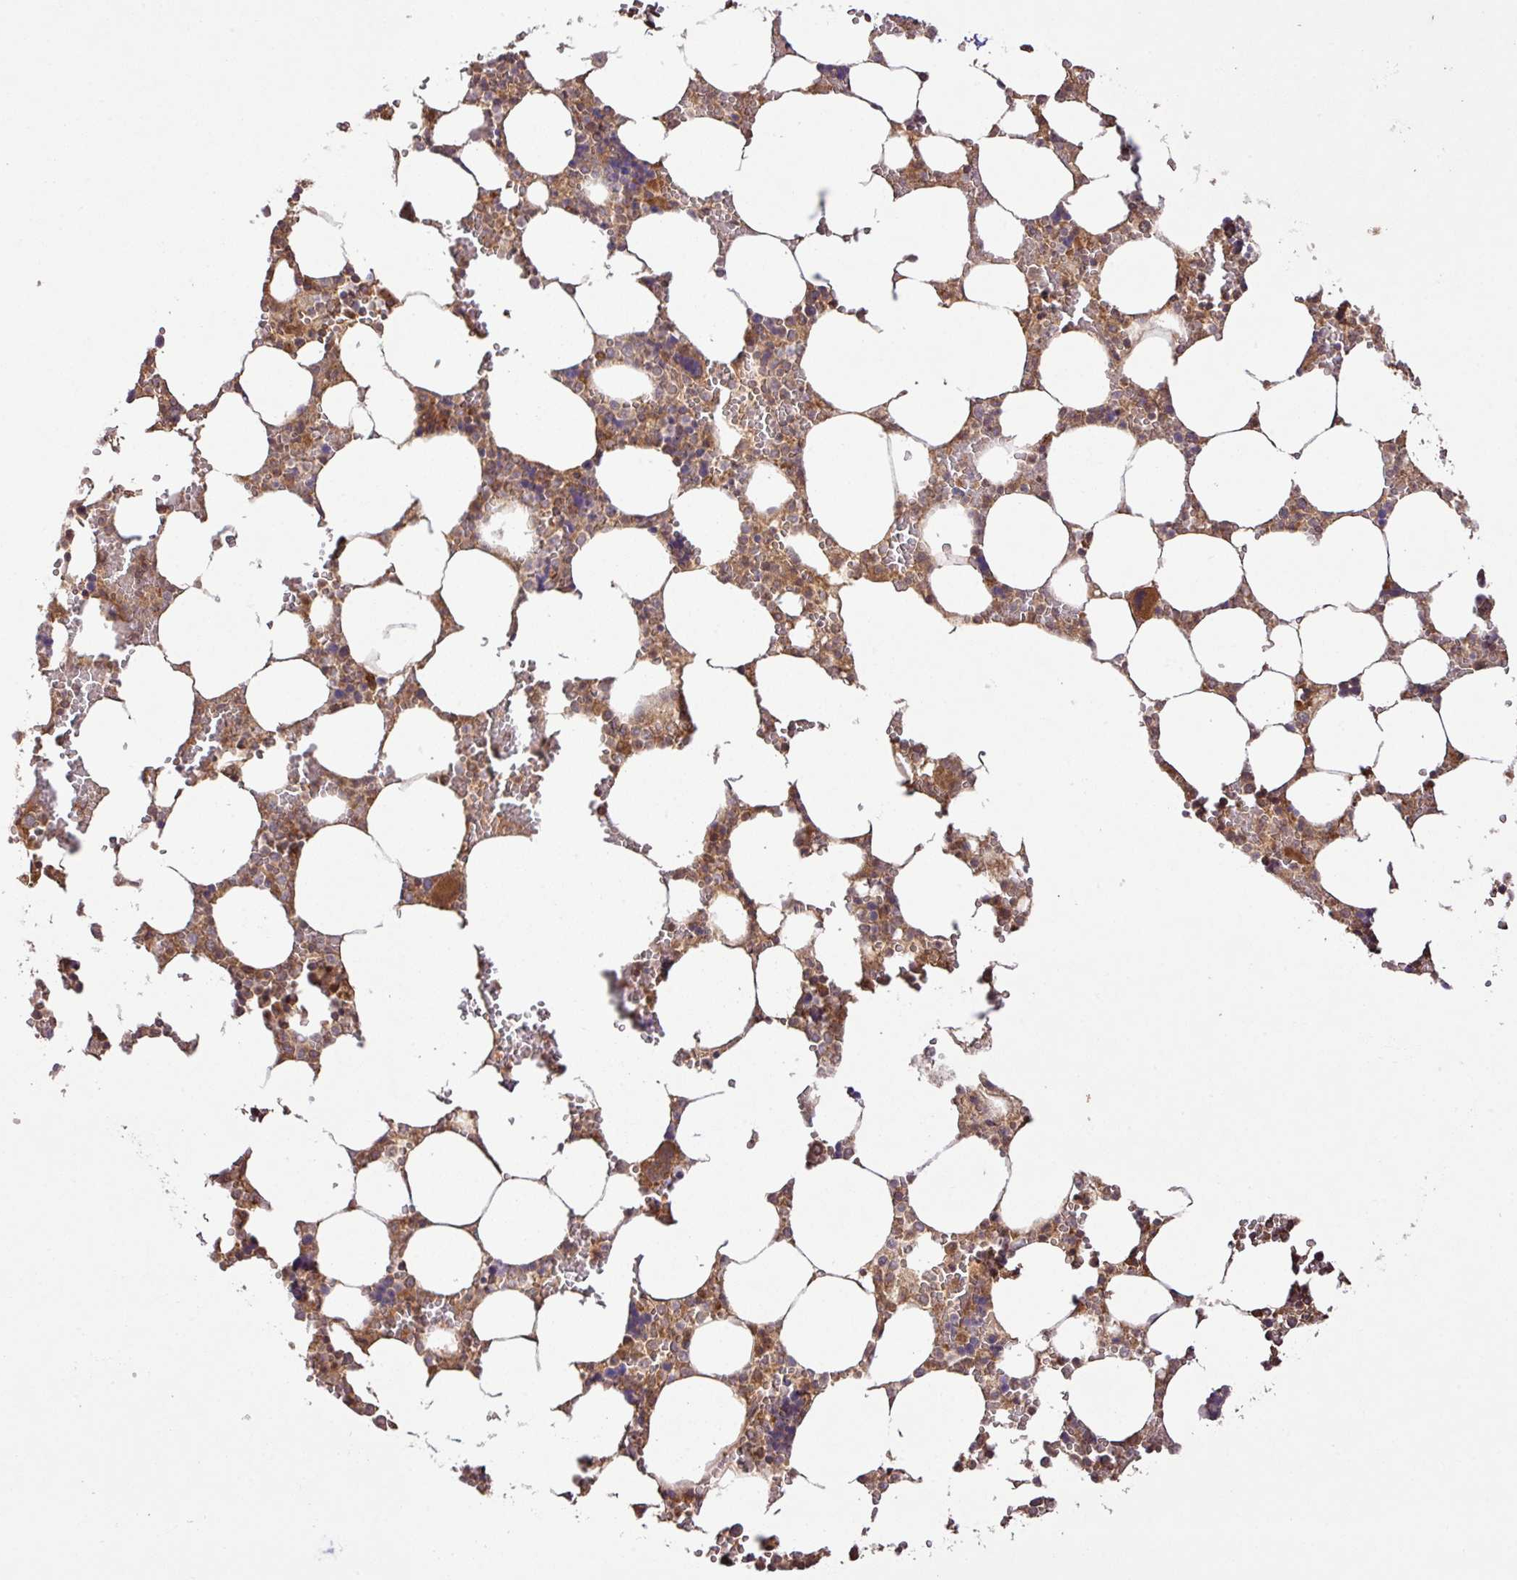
{"staining": {"intensity": "moderate", "quantity": ">75%", "location": "cytoplasmic/membranous"}, "tissue": "bone marrow", "cell_type": "Hematopoietic cells", "image_type": "normal", "snomed": [{"axis": "morphology", "description": "Normal tissue, NOS"}, {"axis": "topography", "description": "Bone marrow"}], "caption": "Immunohistochemistry (IHC) histopathology image of unremarkable bone marrow: human bone marrow stained using immunohistochemistry exhibits medium levels of moderate protein expression localized specifically in the cytoplasmic/membranous of hematopoietic cells, appearing as a cytoplasmic/membranous brown color.", "gene": "FAIM", "patient": {"sex": "male", "age": 64}}